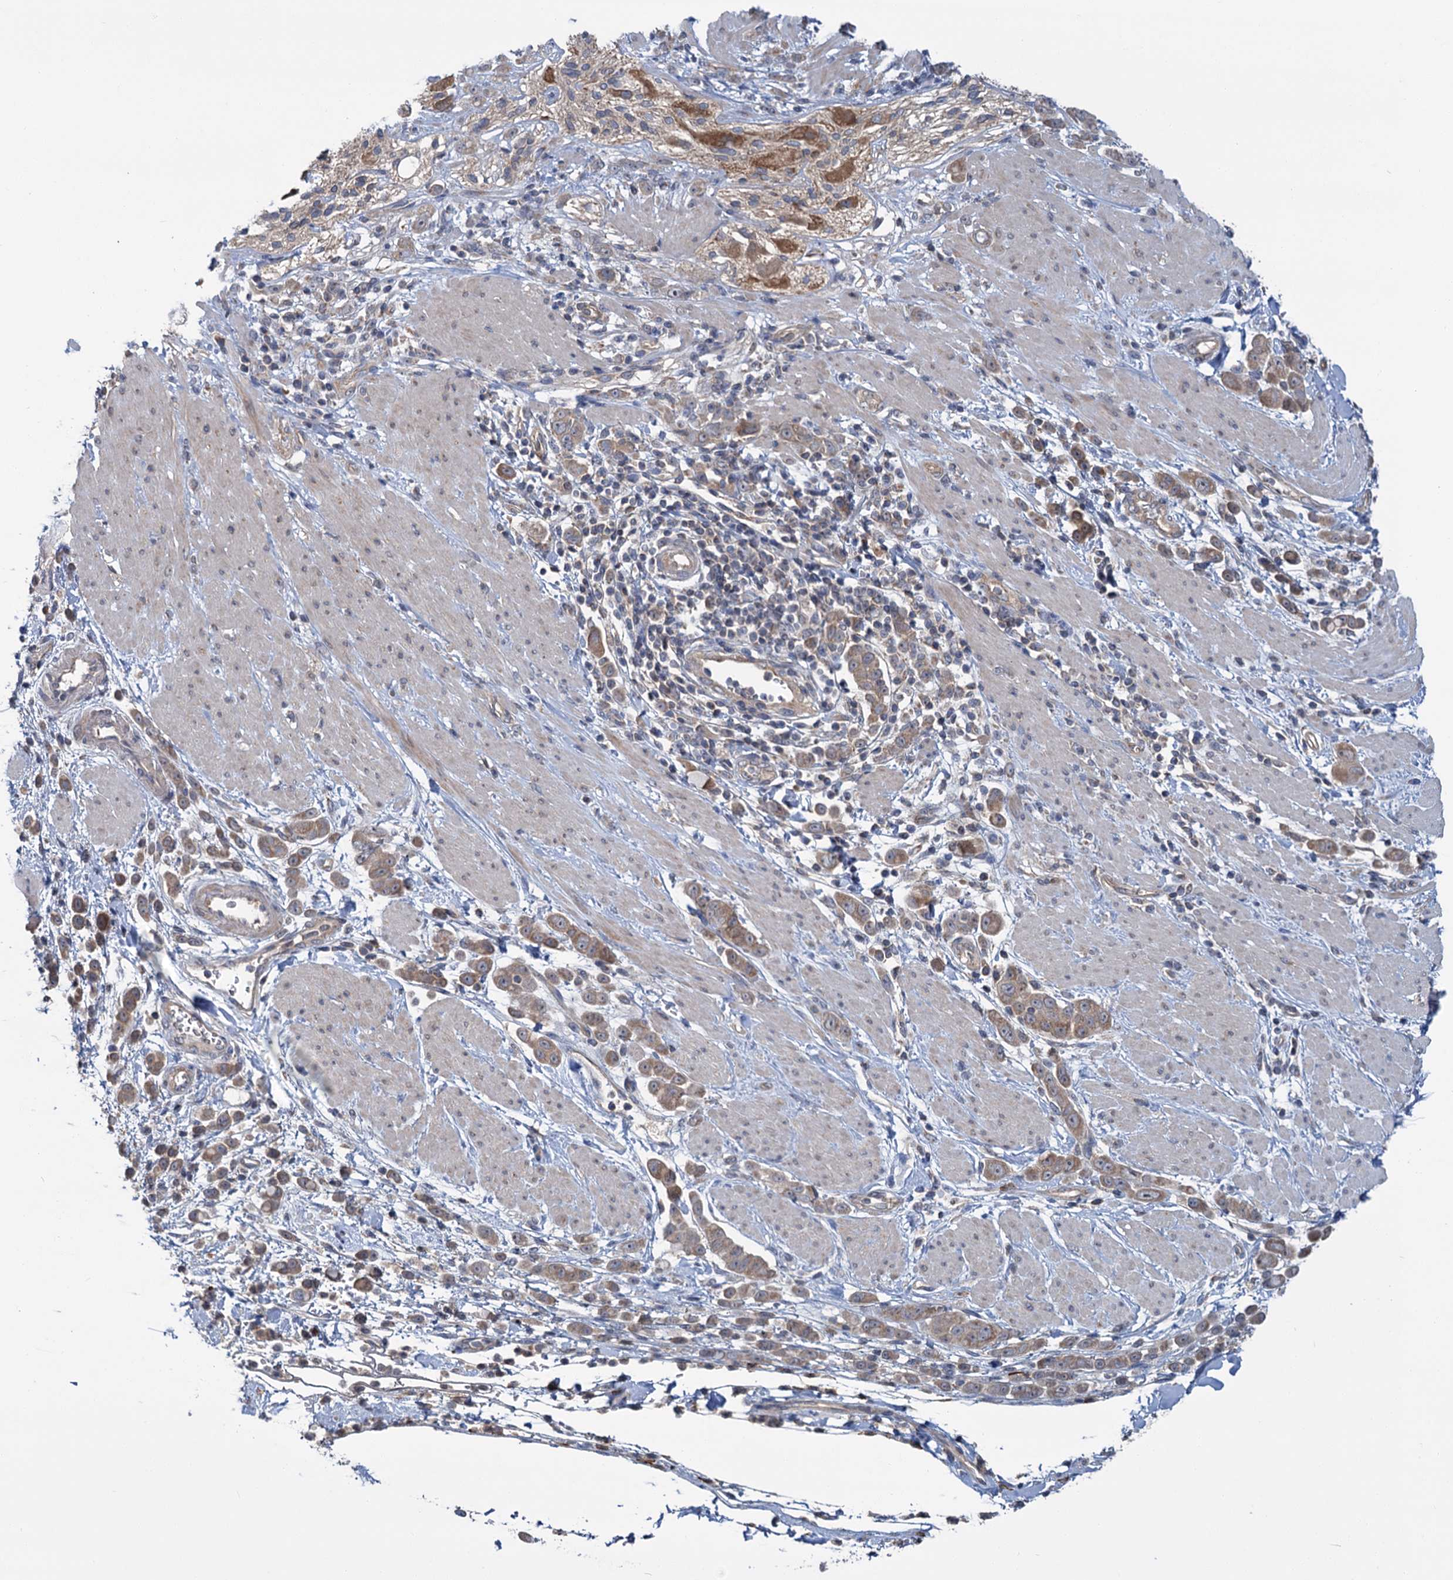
{"staining": {"intensity": "weak", "quantity": ">75%", "location": "cytoplasmic/membranous"}, "tissue": "pancreatic cancer", "cell_type": "Tumor cells", "image_type": "cancer", "snomed": [{"axis": "morphology", "description": "Normal tissue, NOS"}, {"axis": "morphology", "description": "Adenocarcinoma, NOS"}, {"axis": "topography", "description": "Pancreas"}], "caption": "The histopathology image exhibits staining of pancreatic adenocarcinoma, revealing weak cytoplasmic/membranous protein expression (brown color) within tumor cells.", "gene": "DYNC2H1", "patient": {"sex": "female", "age": 64}}